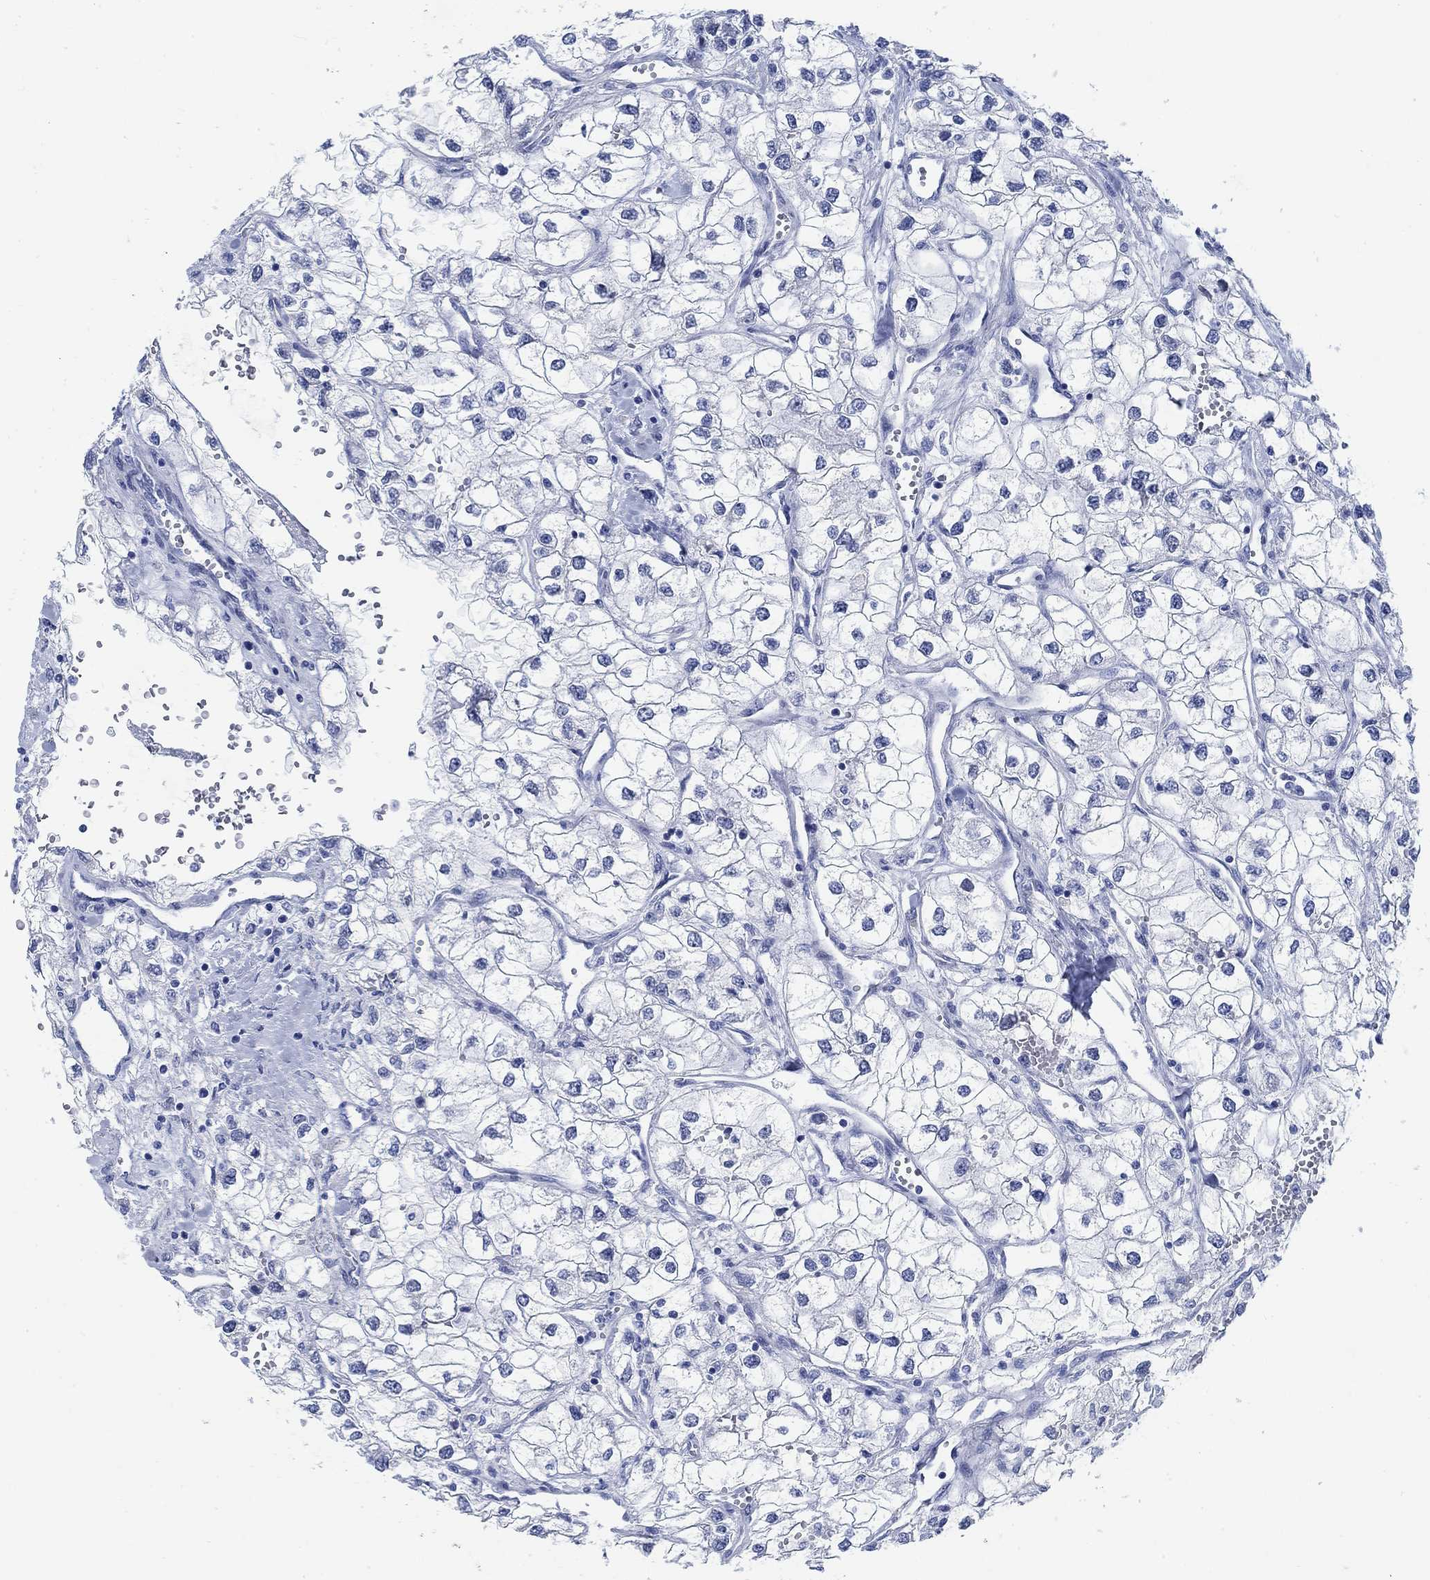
{"staining": {"intensity": "negative", "quantity": "none", "location": "none"}, "tissue": "renal cancer", "cell_type": "Tumor cells", "image_type": "cancer", "snomed": [{"axis": "morphology", "description": "Adenocarcinoma, NOS"}, {"axis": "topography", "description": "Kidney"}], "caption": "This image is of renal cancer stained with immunohistochemistry to label a protein in brown with the nuclei are counter-stained blue. There is no positivity in tumor cells.", "gene": "RBM20", "patient": {"sex": "male", "age": 59}}